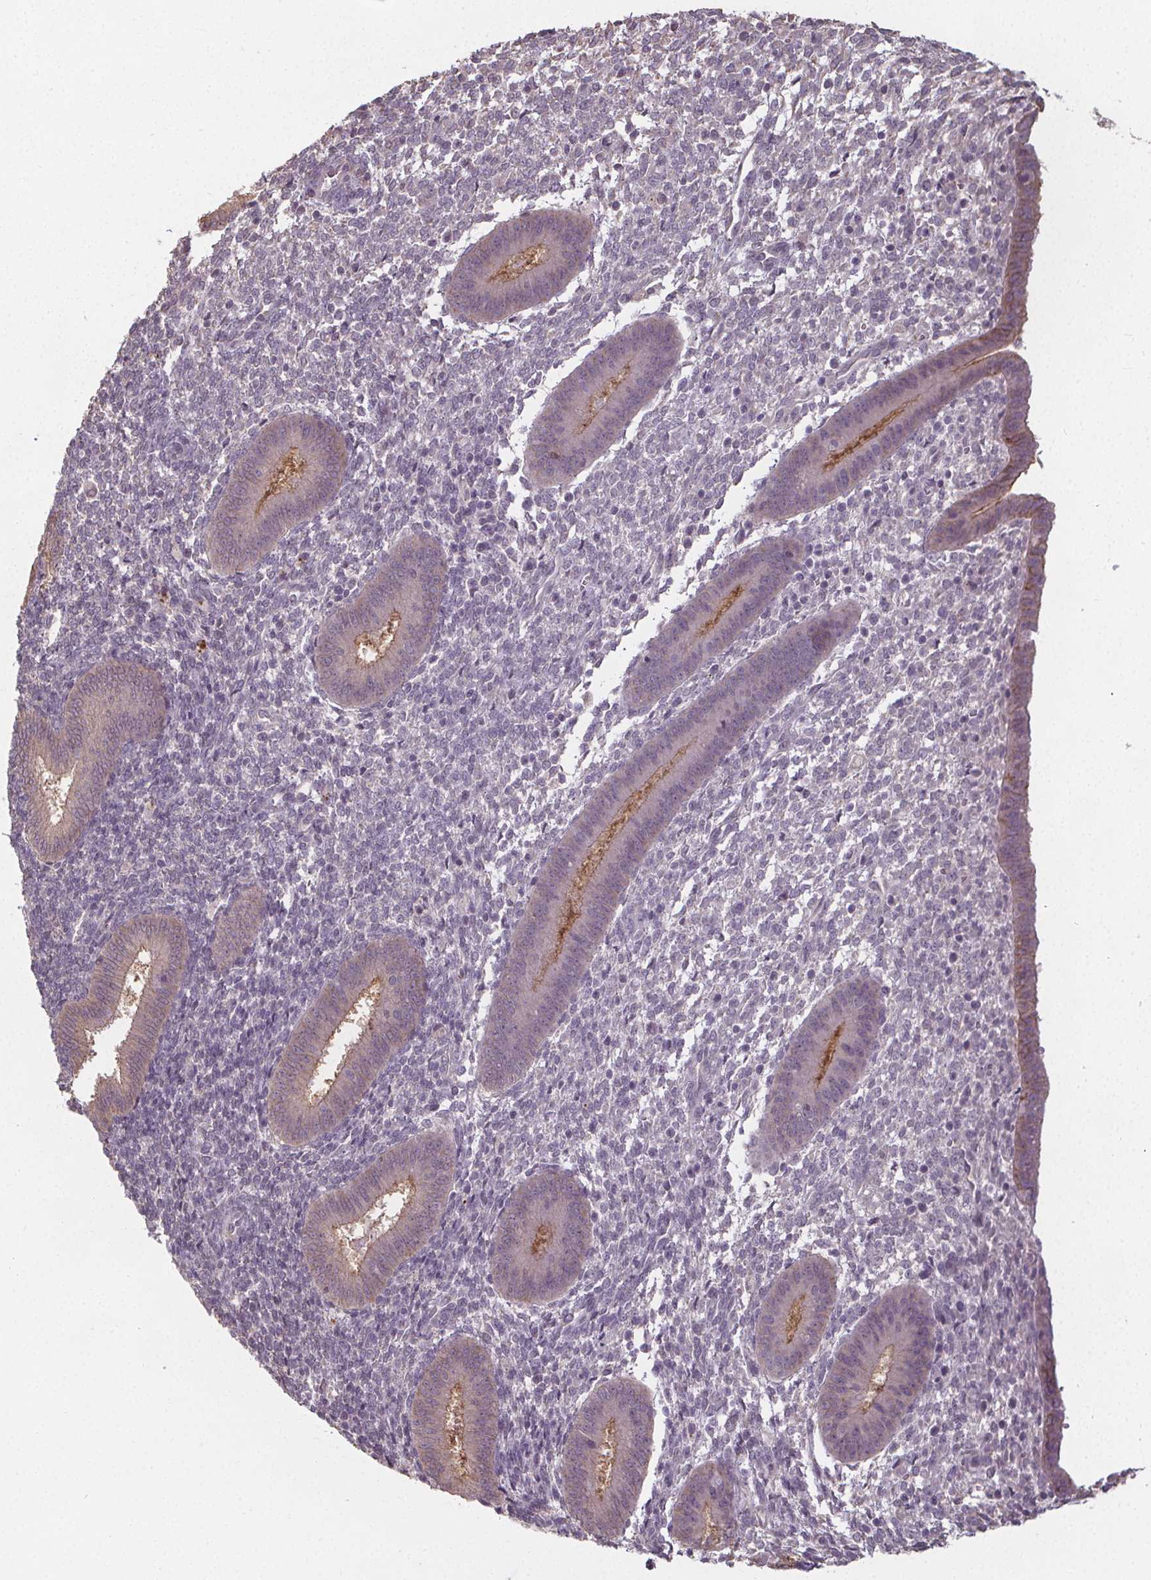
{"staining": {"intensity": "negative", "quantity": "none", "location": "none"}, "tissue": "endometrium", "cell_type": "Cells in endometrial stroma", "image_type": "normal", "snomed": [{"axis": "morphology", "description": "Normal tissue, NOS"}, {"axis": "topography", "description": "Endometrium"}], "caption": "An immunohistochemistry image of benign endometrium is shown. There is no staining in cells in endometrial stroma of endometrium.", "gene": "SLC26A2", "patient": {"sex": "female", "age": 25}}